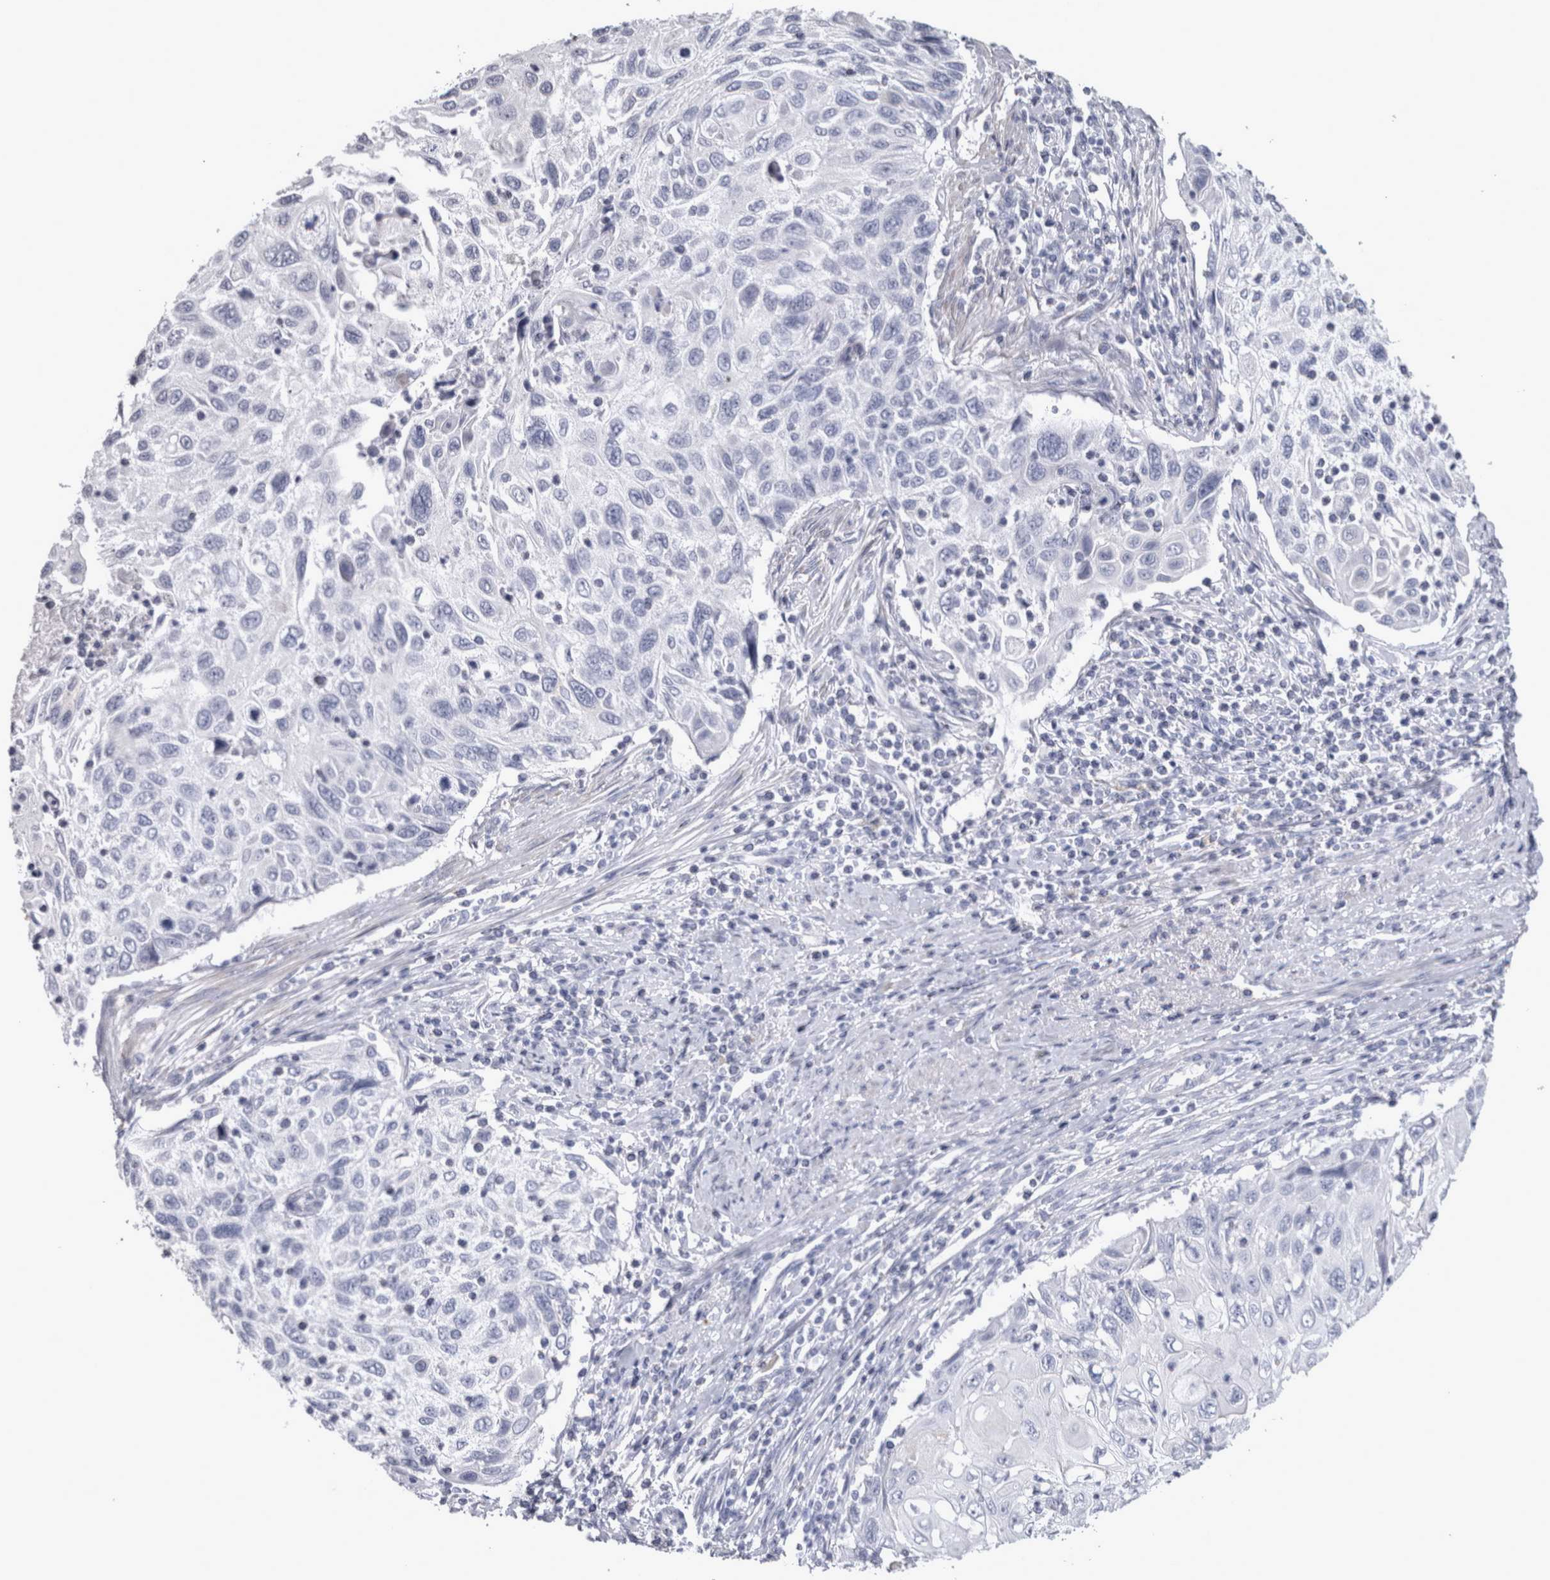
{"staining": {"intensity": "negative", "quantity": "none", "location": "none"}, "tissue": "cervical cancer", "cell_type": "Tumor cells", "image_type": "cancer", "snomed": [{"axis": "morphology", "description": "Squamous cell carcinoma, NOS"}, {"axis": "topography", "description": "Cervix"}], "caption": "Squamous cell carcinoma (cervical) was stained to show a protein in brown. There is no significant positivity in tumor cells.", "gene": "MSMB", "patient": {"sex": "female", "age": 70}}